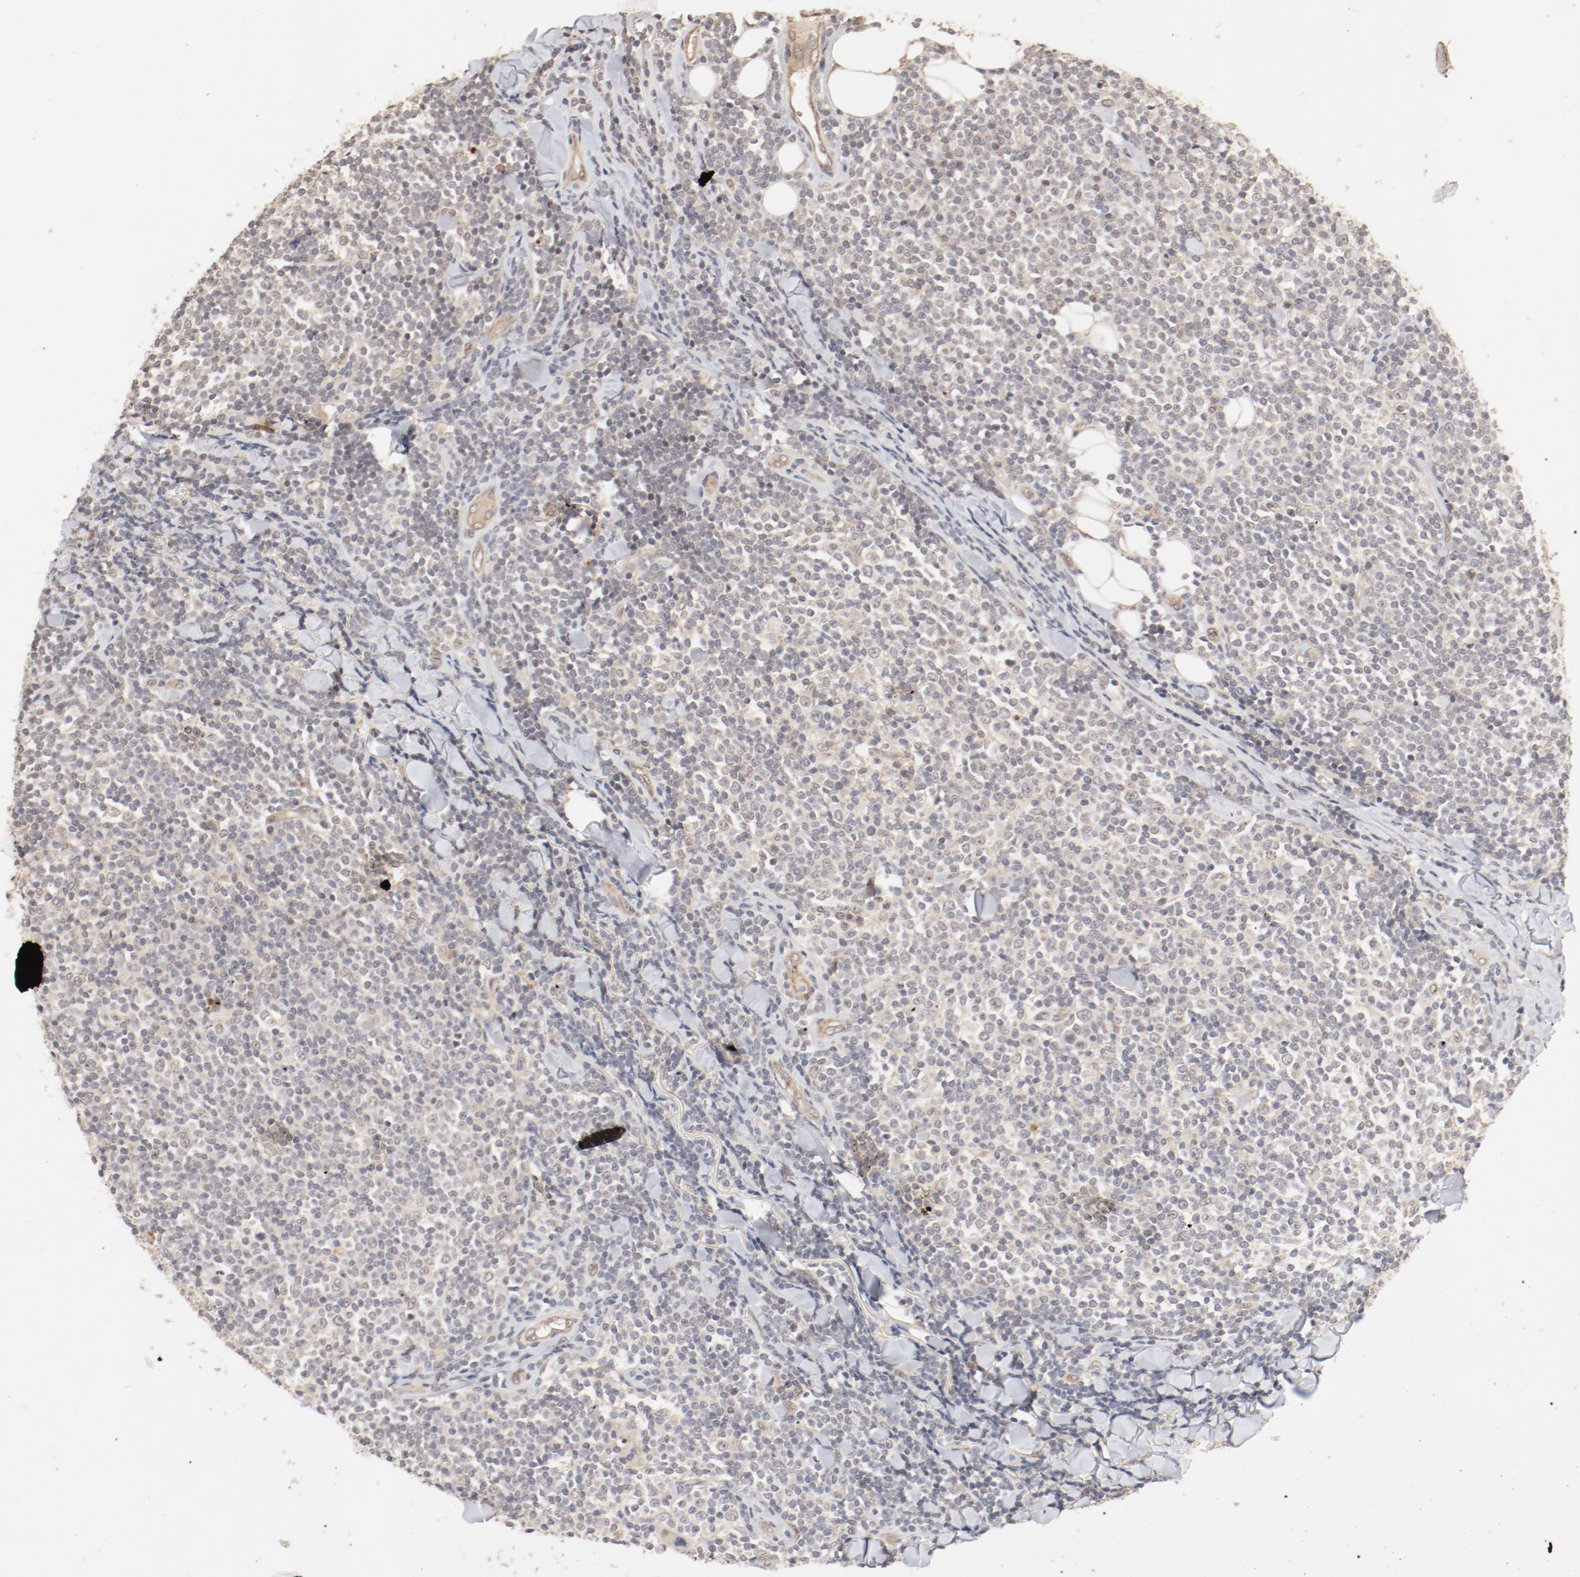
{"staining": {"intensity": "weak", "quantity": "25%-75%", "location": "cytoplasmic/membranous,nuclear"}, "tissue": "lymphoma", "cell_type": "Tumor cells", "image_type": "cancer", "snomed": [{"axis": "morphology", "description": "Malignant lymphoma, non-Hodgkin's type, Low grade"}, {"axis": "topography", "description": "Soft tissue"}], "caption": "Immunohistochemistry (IHC) photomicrograph of human malignant lymphoma, non-Hodgkin's type (low-grade) stained for a protein (brown), which demonstrates low levels of weak cytoplasmic/membranous and nuclear positivity in about 25%-75% of tumor cells.", "gene": "IL3RA", "patient": {"sex": "male", "age": 92}}